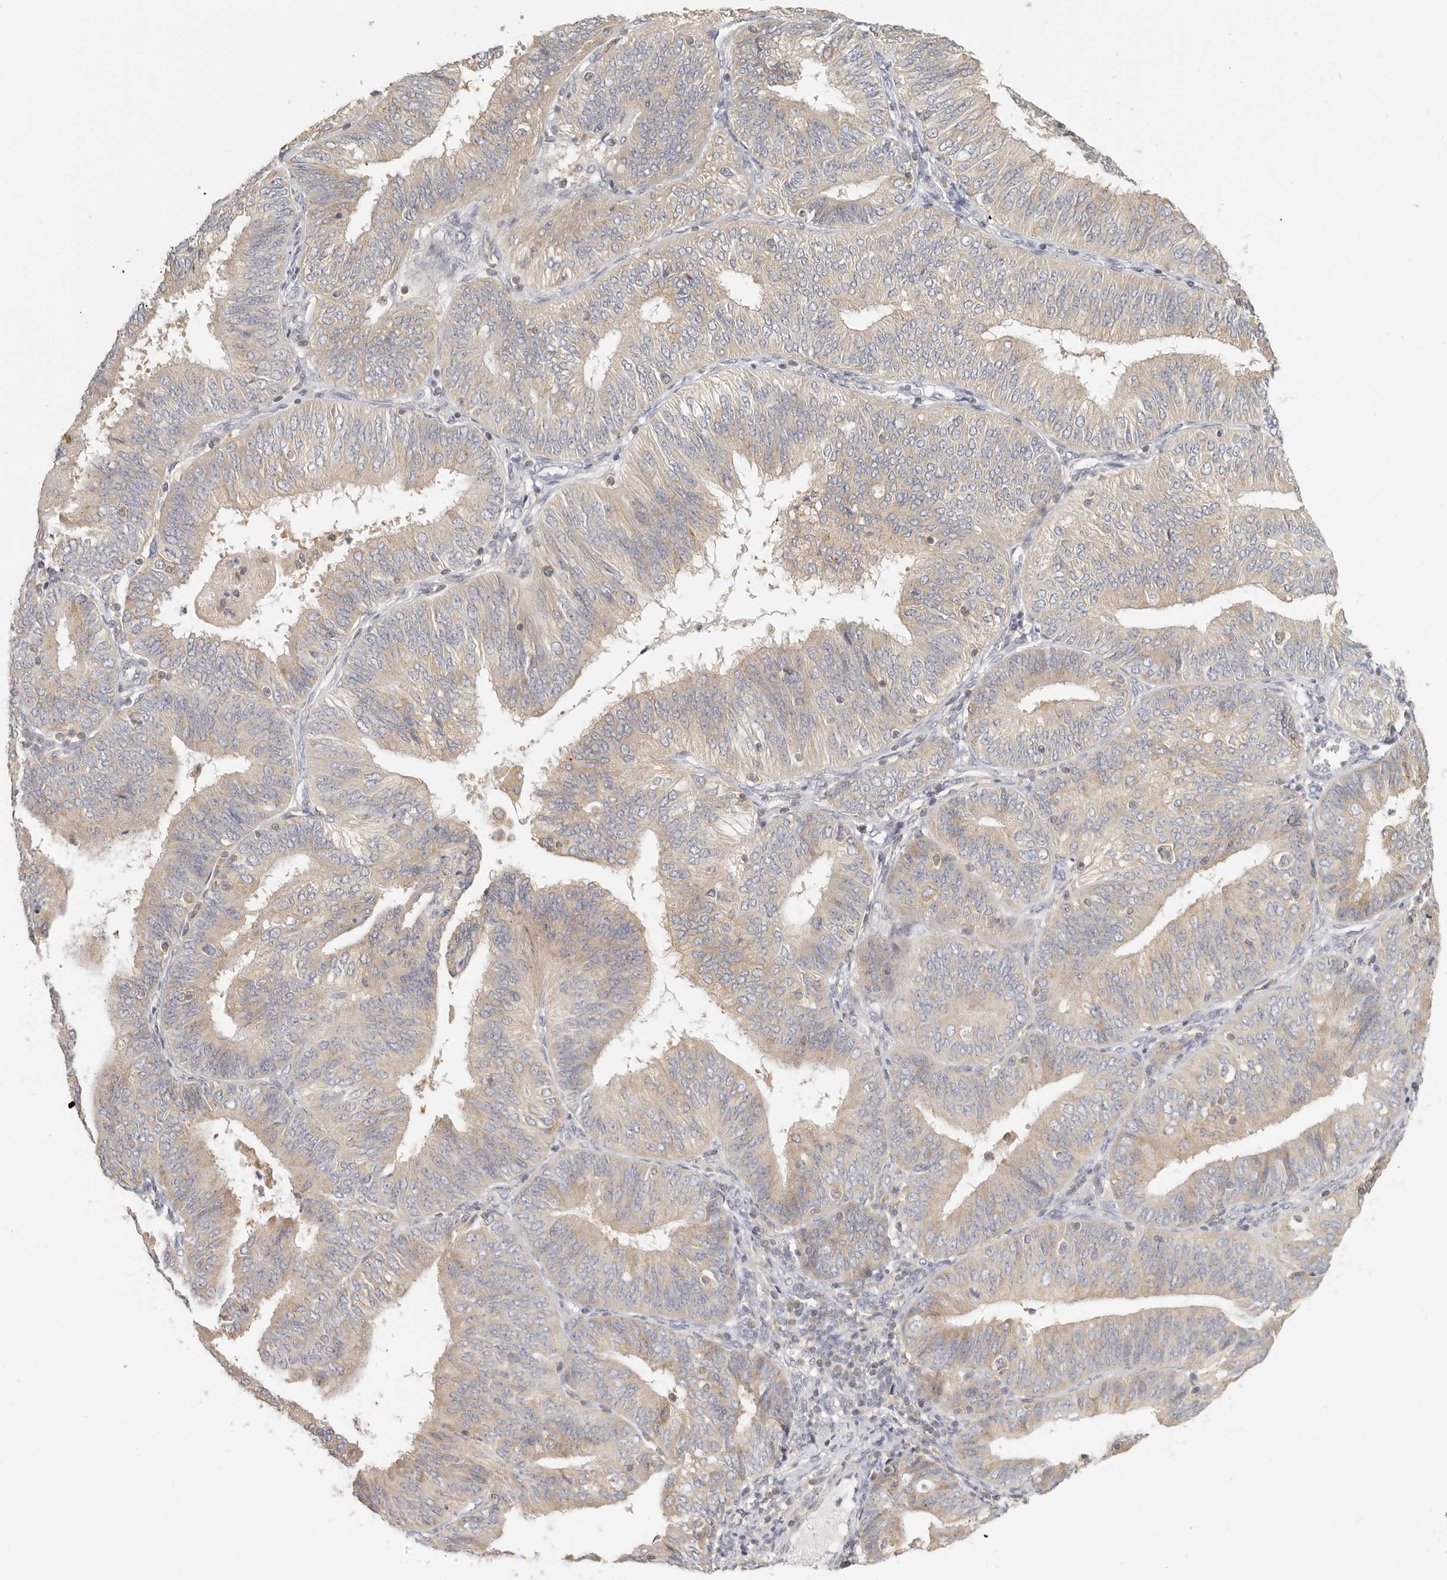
{"staining": {"intensity": "weak", "quantity": ">75%", "location": "cytoplasmic/membranous"}, "tissue": "endometrial cancer", "cell_type": "Tumor cells", "image_type": "cancer", "snomed": [{"axis": "morphology", "description": "Adenocarcinoma, NOS"}, {"axis": "topography", "description": "Endometrium"}], "caption": "Immunohistochemical staining of endometrial adenocarcinoma exhibits low levels of weak cytoplasmic/membranous protein expression in approximately >75% of tumor cells.", "gene": "ANXA9", "patient": {"sex": "female", "age": 58}}